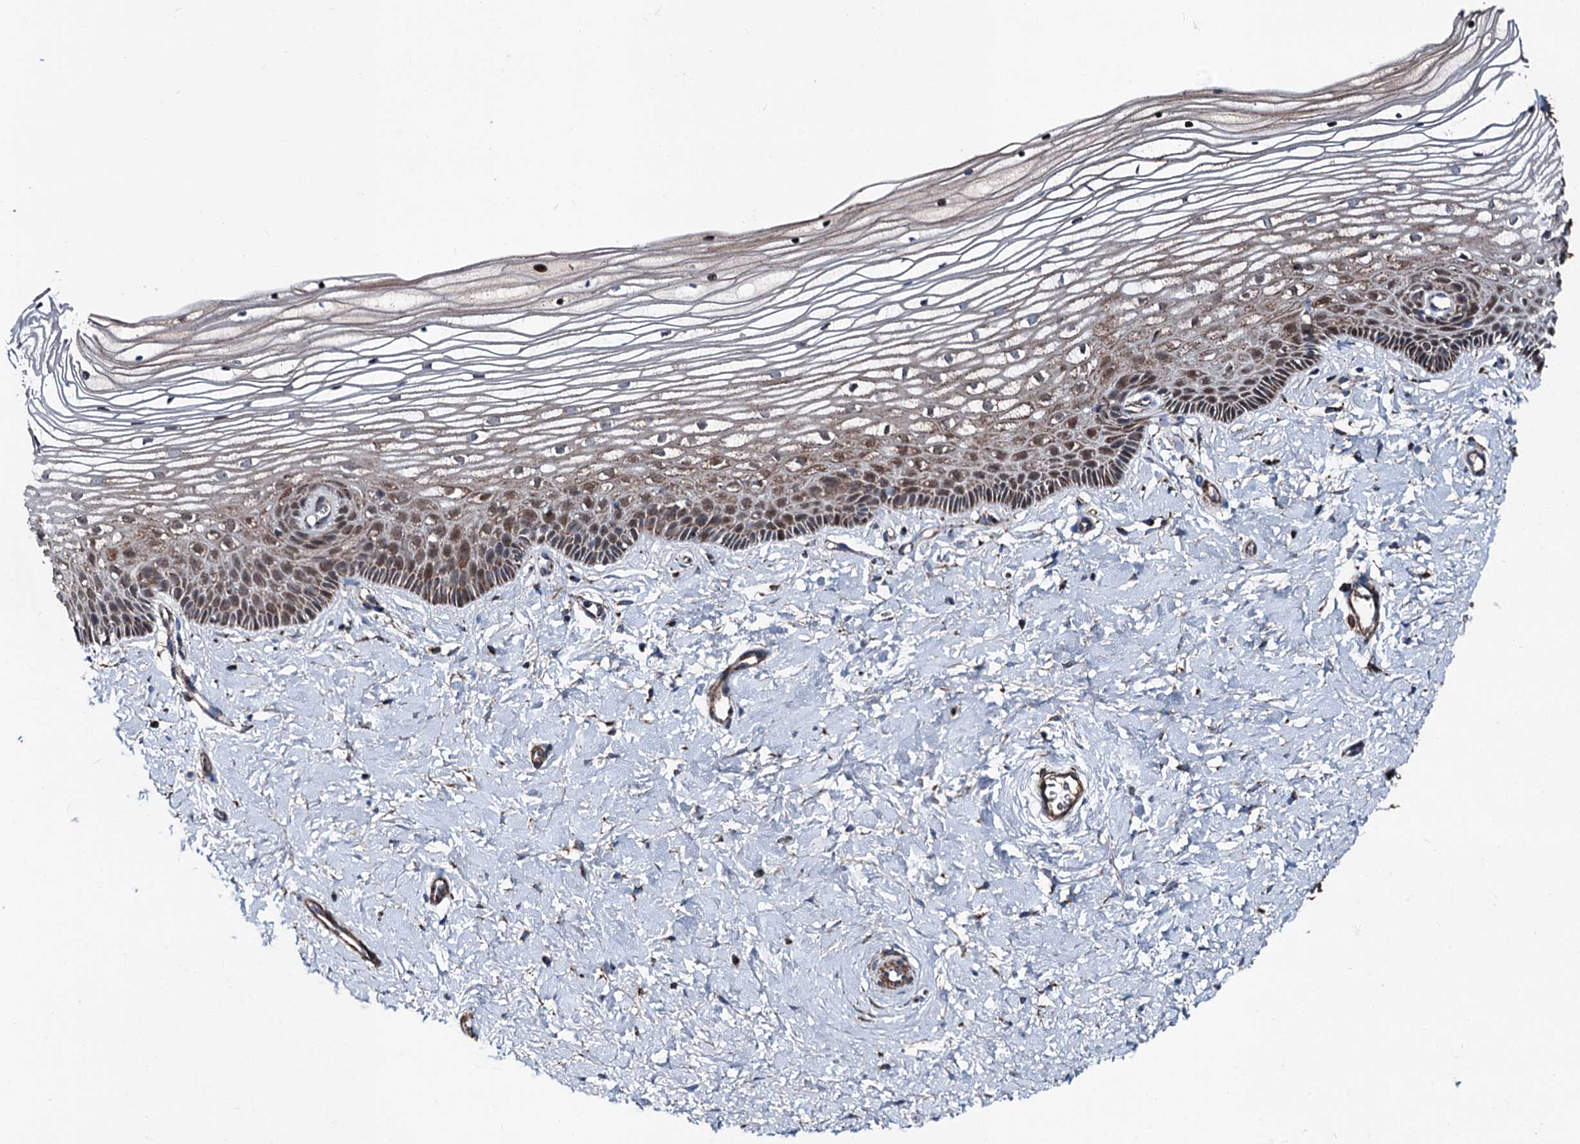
{"staining": {"intensity": "moderate", "quantity": ">75%", "location": "cytoplasmic/membranous"}, "tissue": "vagina", "cell_type": "Squamous epithelial cells", "image_type": "normal", "snomed": [{"axis": "morphology", "description": "Normal tissue, NOS"}, {"axis": "topography", "description": "Vagina"}, {"axis": "topography", "description": "Cervix"}], "caption": "Vagina stained with DAB immunohistochemistry (IHC) exhibits medium levels of moderate cytoplasmic/membranous expression in approximately >75% of squamous epithelial cells.", "gene": "DDIAS", "patient": {"sex": "female", "age": 40}}